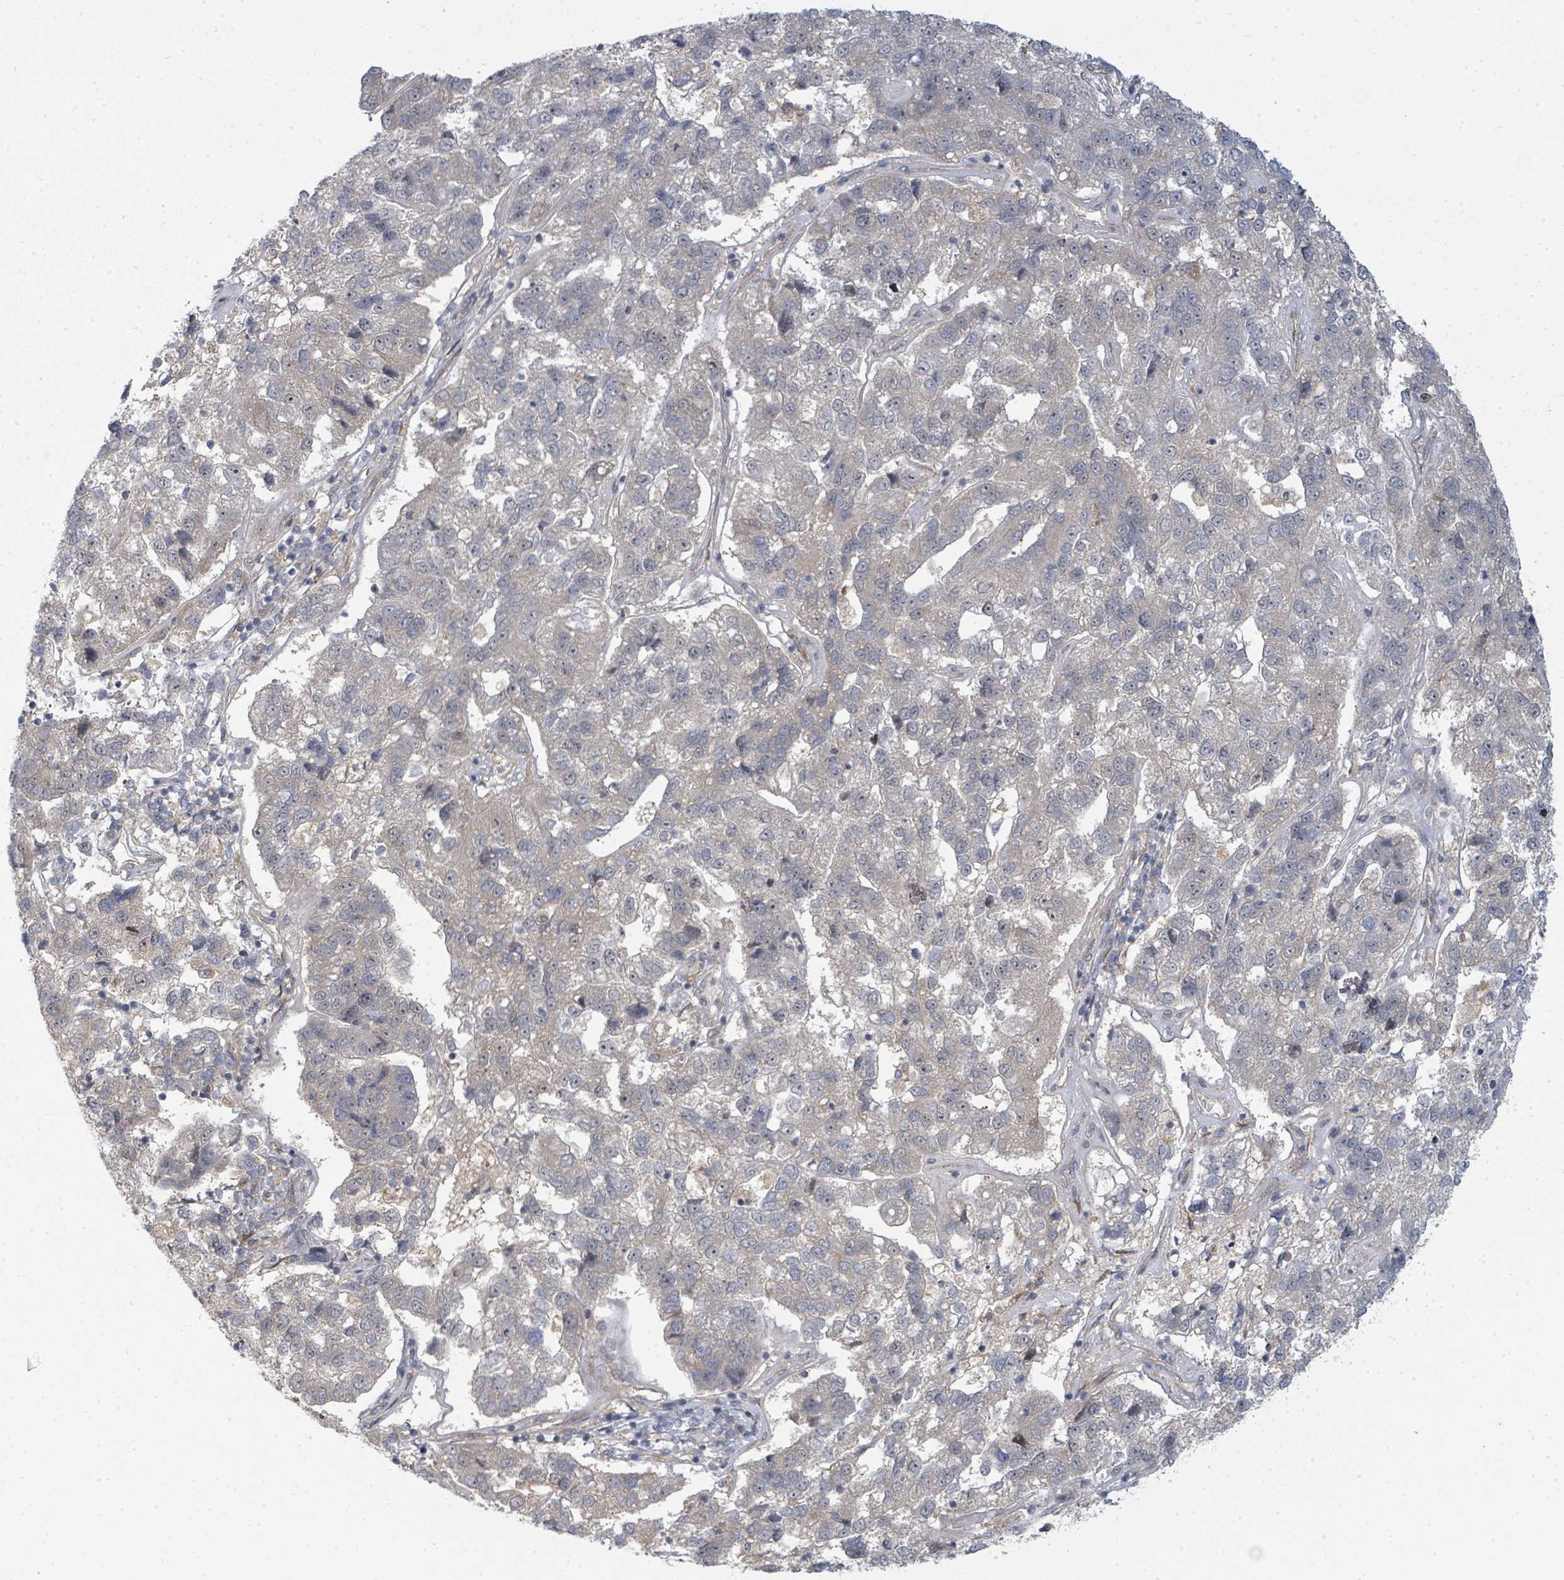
{"staining": {"intensity": "negative", "quantity": "none", "location": "none"}, "tissue": "pancreatic cancer", "cell_type": "Tumor cells", "image_type": "cancer", "snomed": [{"axis": "morphology", "description": "Adenocarcinoma, NOS"}, {"axis": "topography", "description": "Pancreas"}], "caption": "Pancreatic cancer was stained to show a protein in brown. There is no significant expression in tumor cells.", "gene": "PSMG2", "patient": {"sex": "female", "age": 61}}